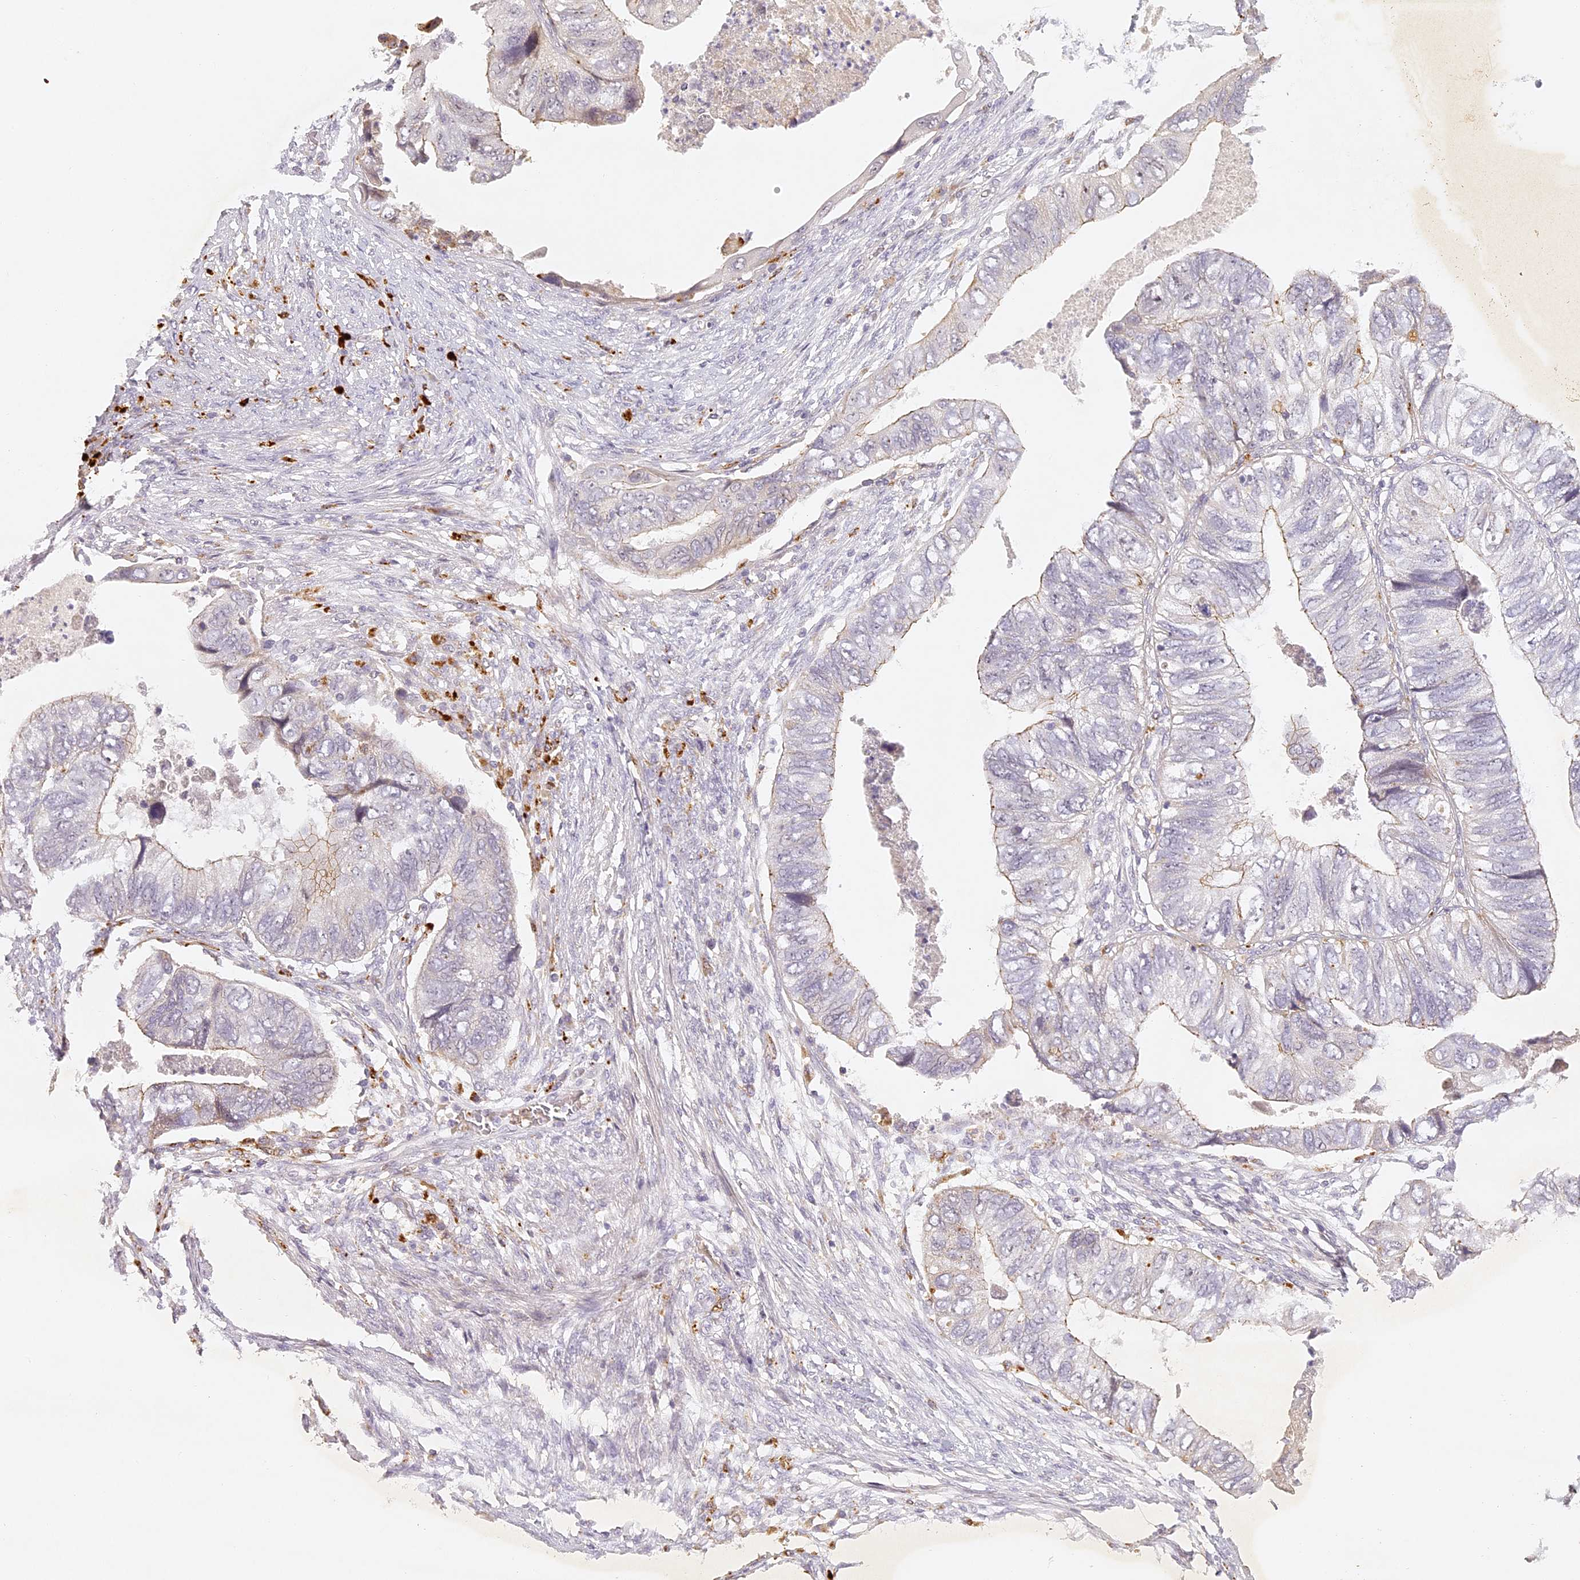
{"staining": {"intensity": "weak", "quantity": "<25%", "location": "cytoplasmic/membranous"}, "tissue": "colorectal cancer", "cell_type": "Tumor cells", "image_type": "cancer", "snomed": [{"axis": "morphology", "description": "Adenocarcinoma, NOS"}, {"axis": "topography", "description": "Rectum"}], "caption": "The IHC image has no significant staining in tumor cells of colorectal adenocarcinoma tissue. (DAB (3,3'-diaminobenzidine) IHC with hematoxylin counter stain).", "gene": "ELL3", "patient": {"sex": "male", "age": 63}}